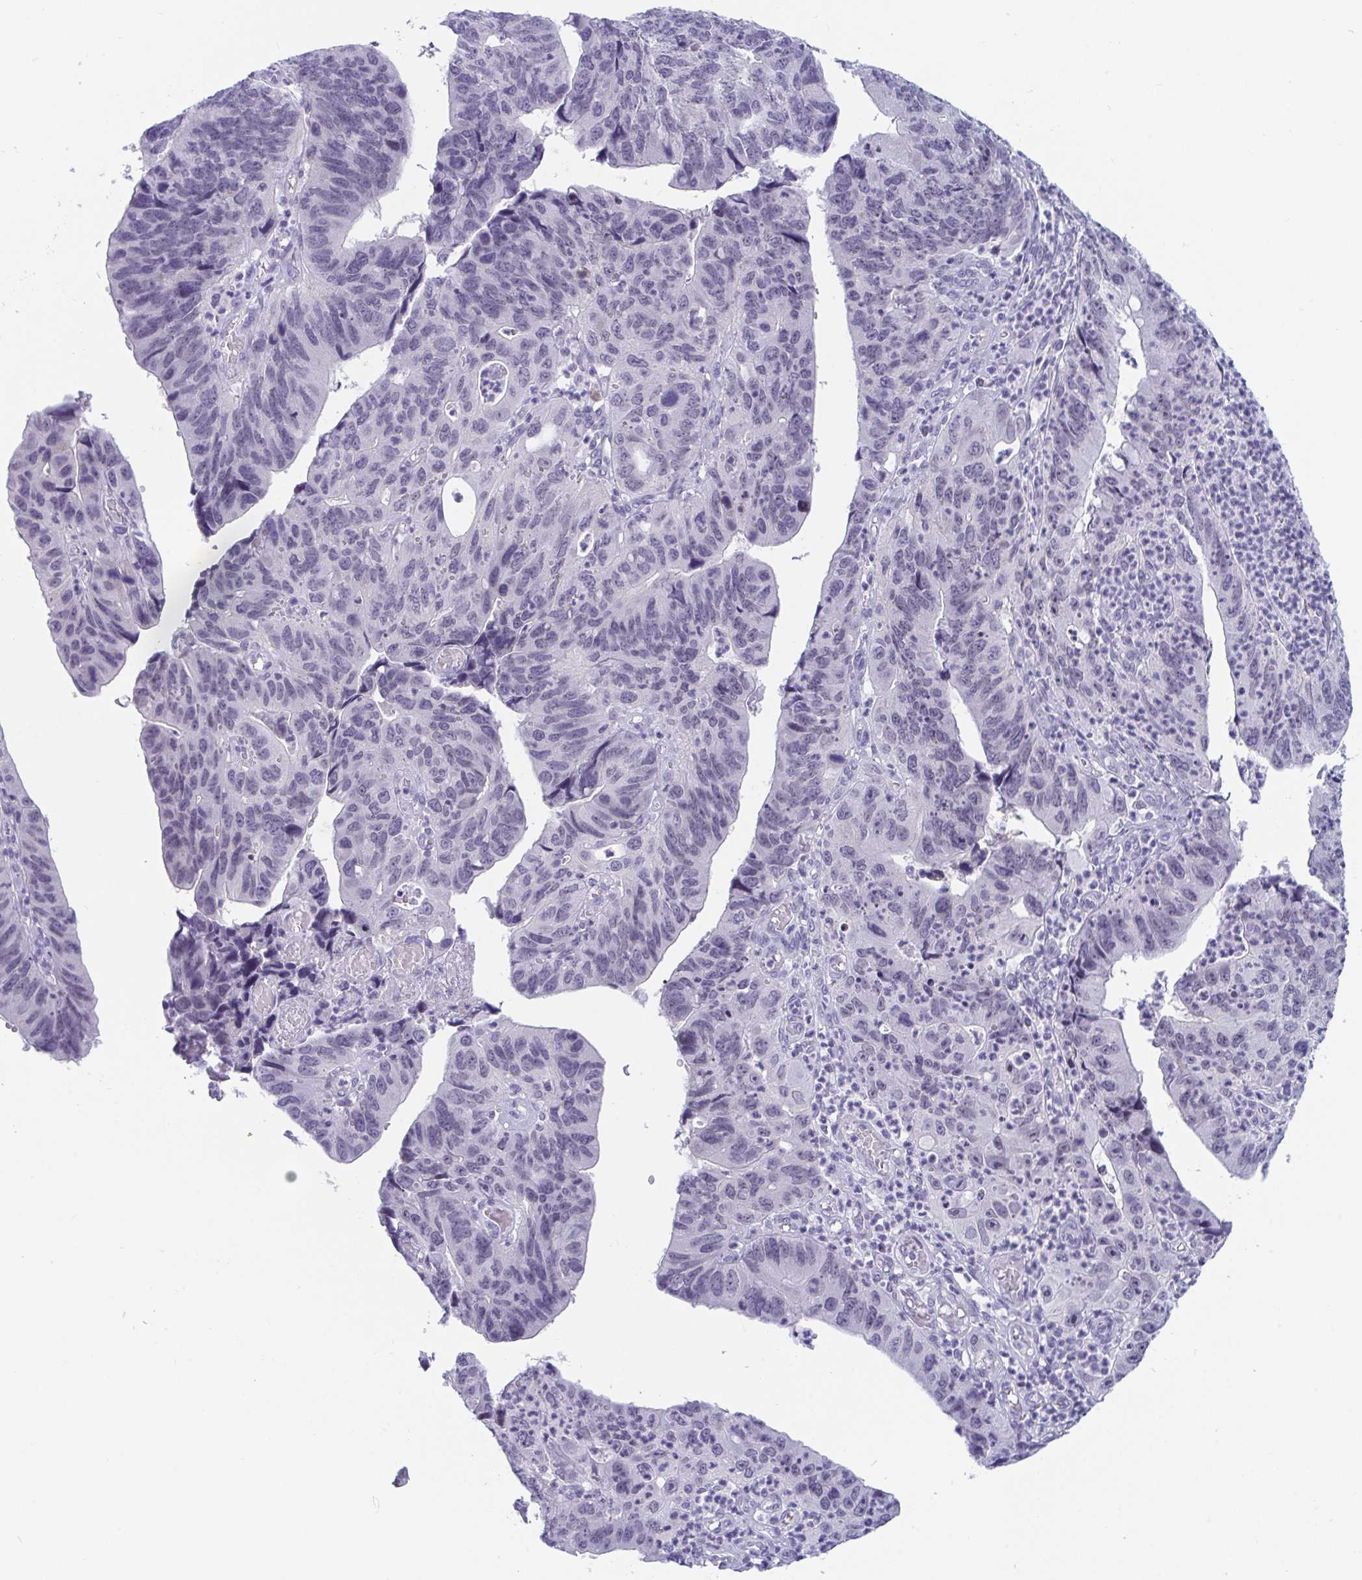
{"staining": {"intensity": "negative", "quantity": "none", "location": "none"}, "tissue": "stomach cancer", "cell_type": "Tumor cells", "image_type": "cancer", "snomed": [{"axis": "morphology", "description": "Adenocarcinoma, NOS"}, {"axis": "topography", "description": "Stomach"}], "caption": "Immunohistochemical staining of stomach cancer displays no significant positivity in tumor cells.", "gene": "BMAL2", "patient": {"sex": "male", "age": 59}}